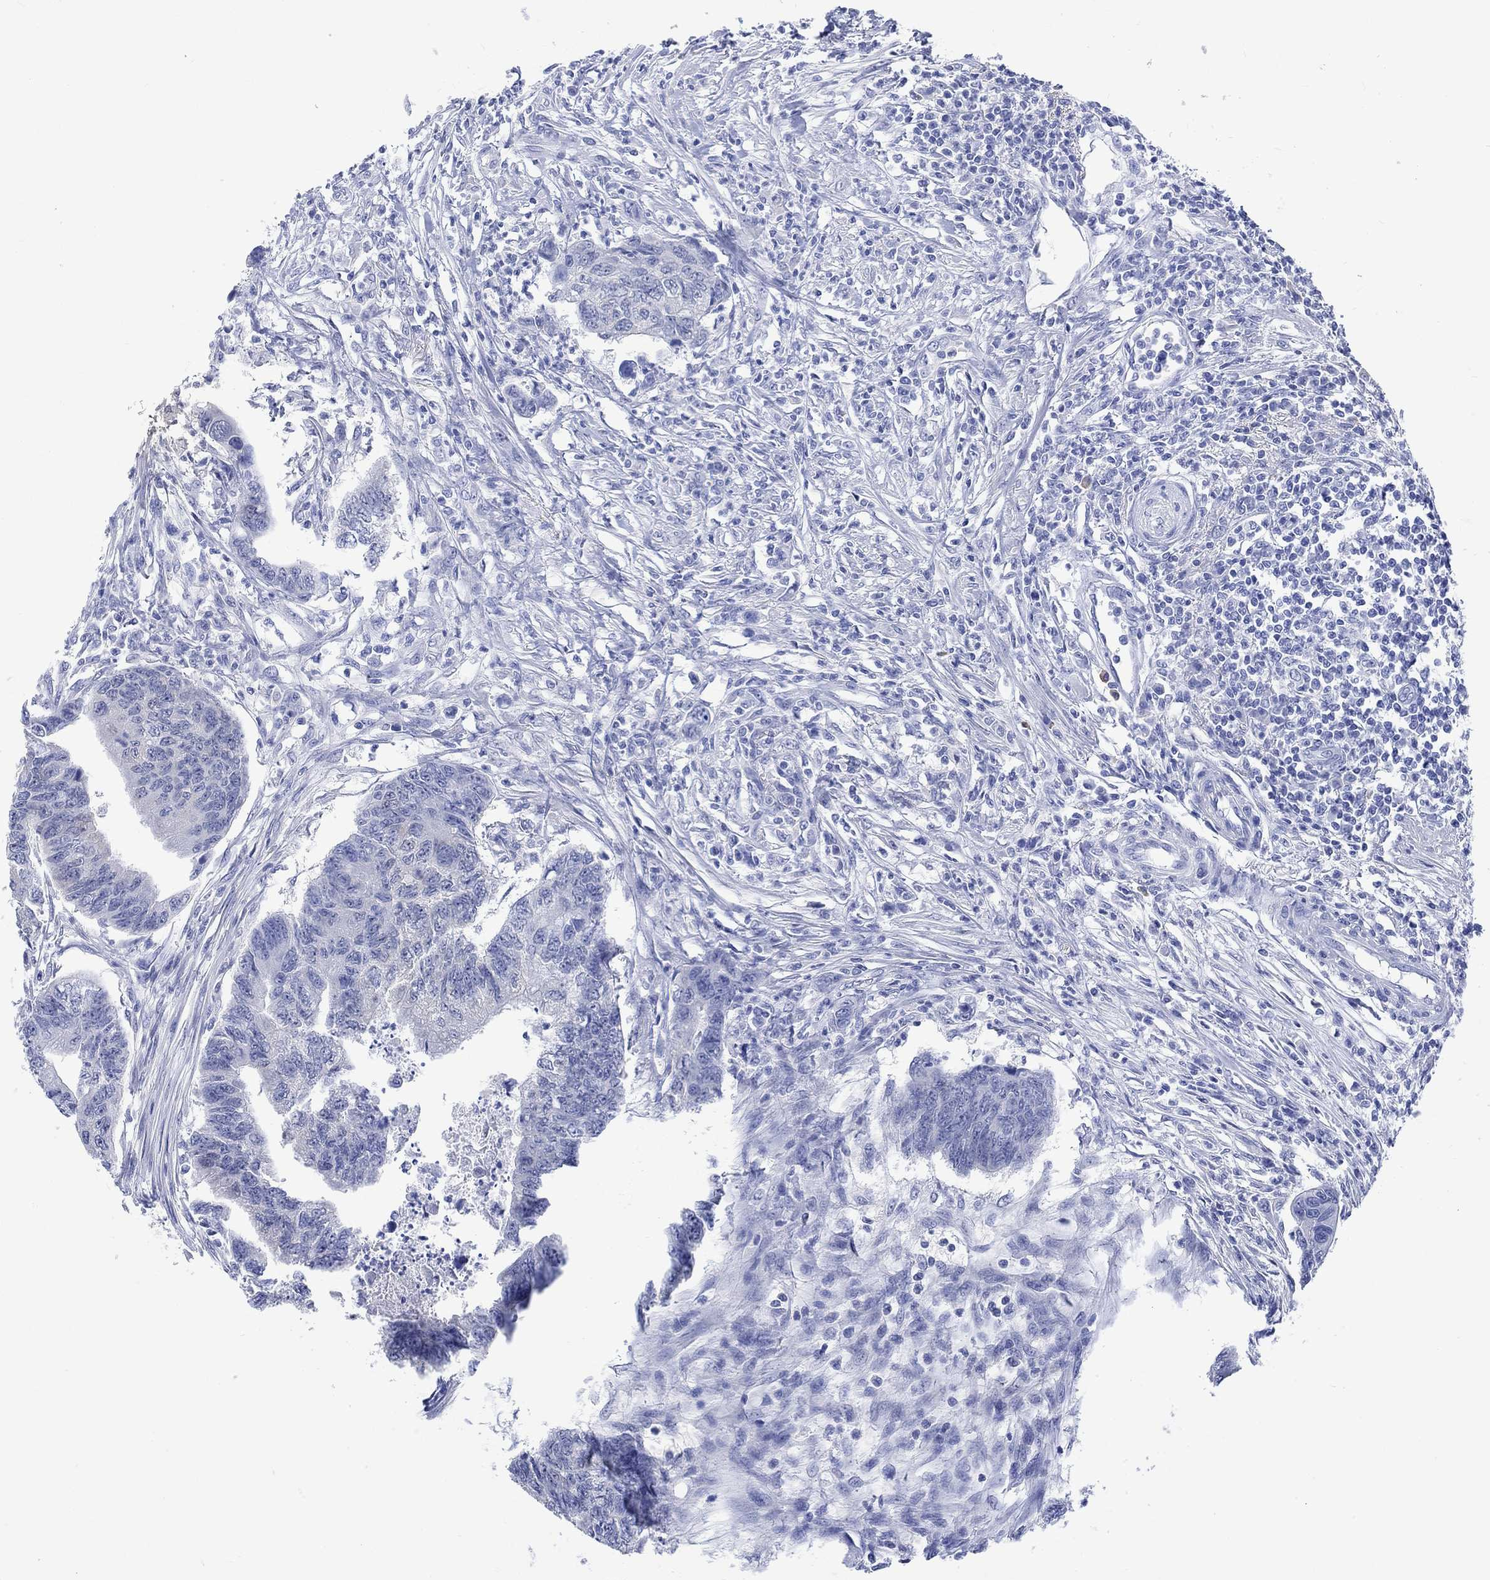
{"staining": {"intensity": "negative", "quantity": "none", "location": "none"}, "tissue": "colorectal cancer", "cell_type": "Tumor cells", "image_type": "cancer", "snomed": [{"axis": "morphology", "description": "Adenocarcinoma, NOS"}, {"axis": "topography", "description": "Colon"}], "caption": "Immunohistochemistry (IHC) histopathology image of neoplastic tissue: colorectal cancer (adenocarcinoma) stained with DAB (3,3'-diaminobenzidine) reveals no significant protein staining in tumor cells.", "gene": "MSI1", "patient": {"sex": "female", "age": 65}}